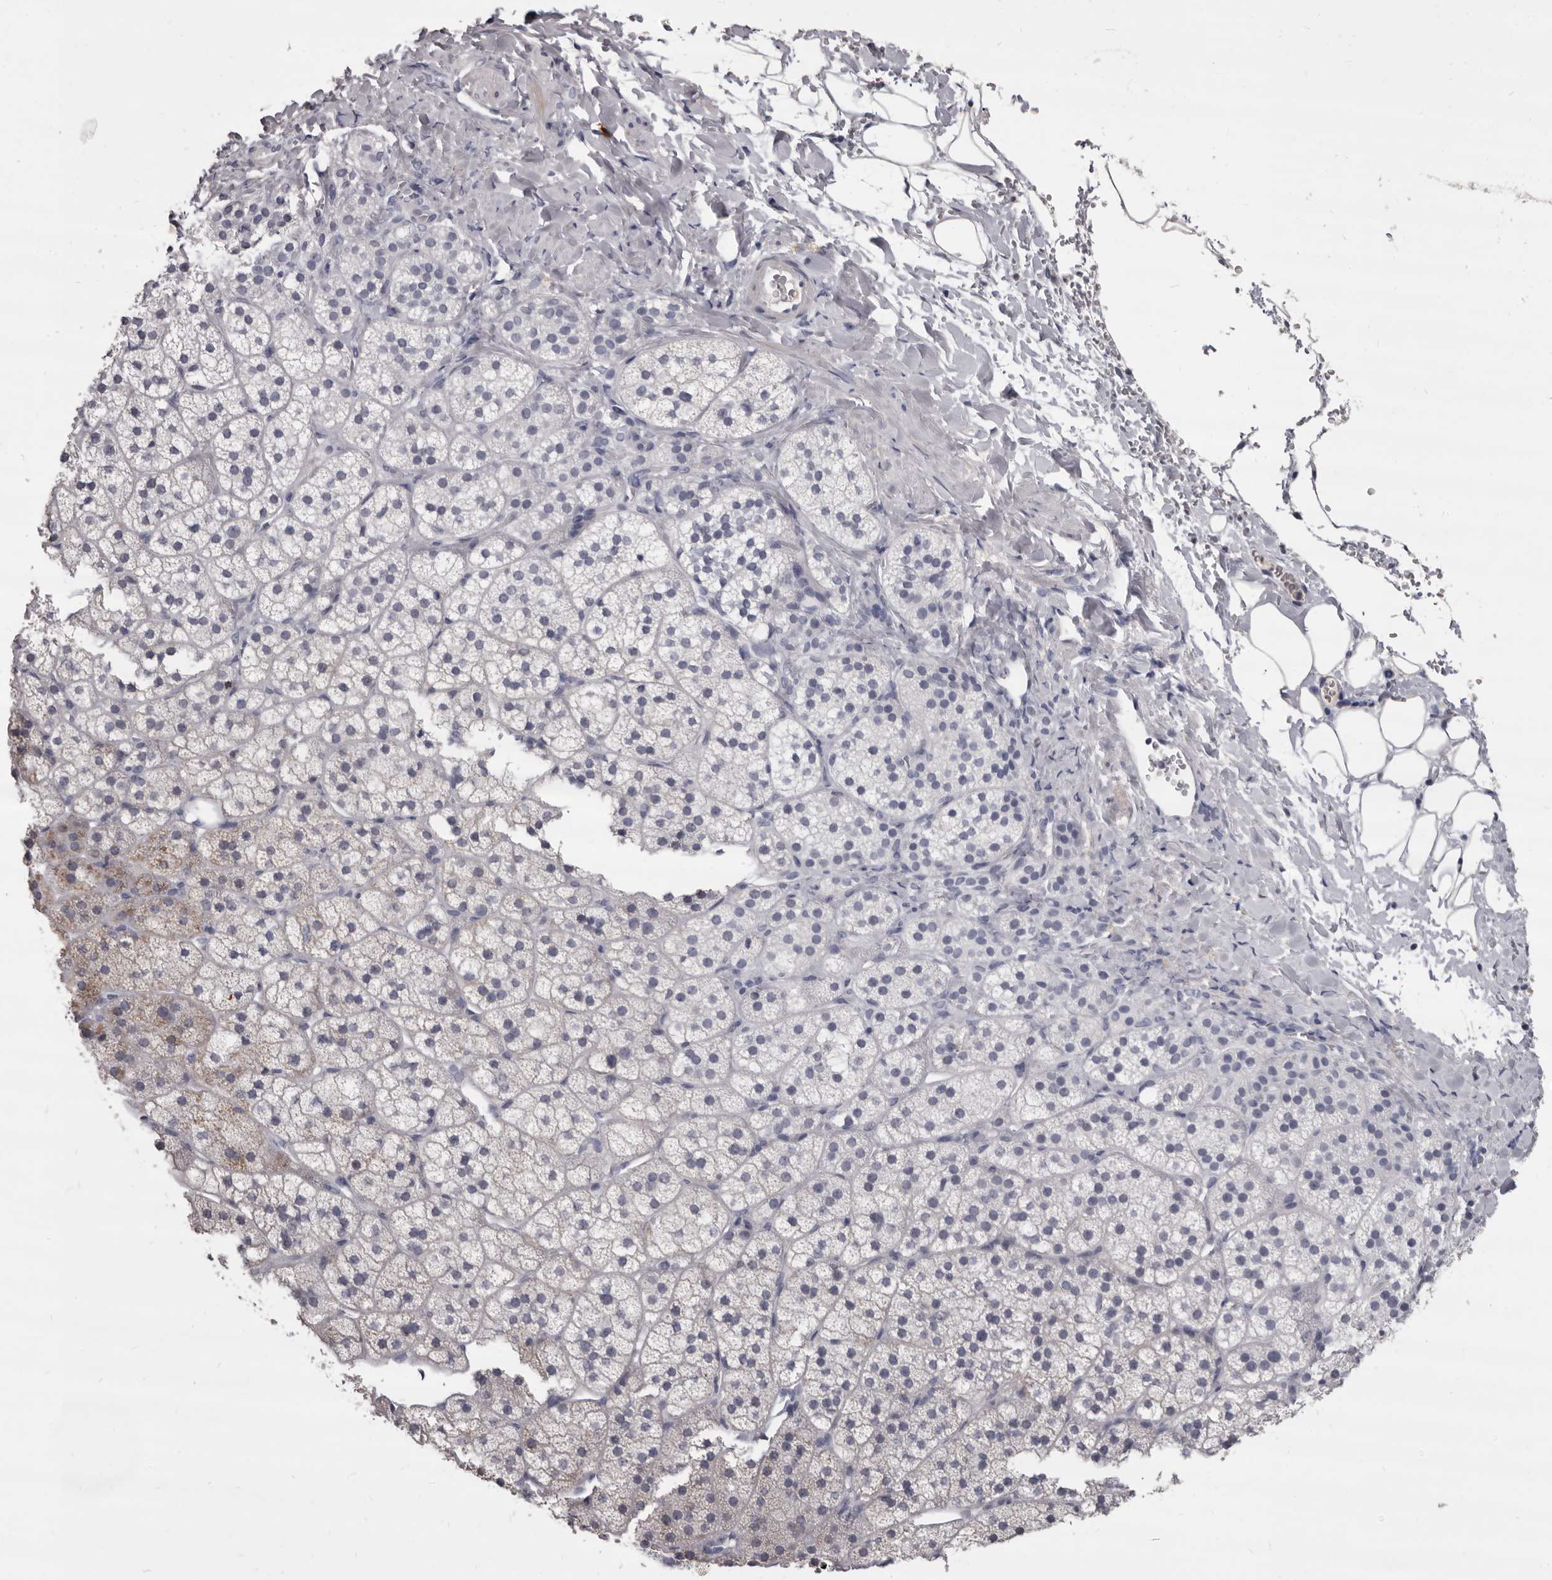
{"staining": {"intensity": "weak", "quantity": "<25%", "location": "cytoplasmic/membranous"}, "tissue": "adrenal gland", "cell_type": "Glandular cells", "image_type": "normal", "snomed": [{"axis": "morphology", "description": "Normal tissue, NOS"}, {"axis": "topography", "description": "Adrenal gland"}], "caption": "High power microscopy photomicrograph of an immunohistochemistry (IHC) histopathology image of normal adrenal gland, revealing no significant positivity in glandular cells.", "gene": "GZMH", "patient": {"sex": "female", "age": 44}}